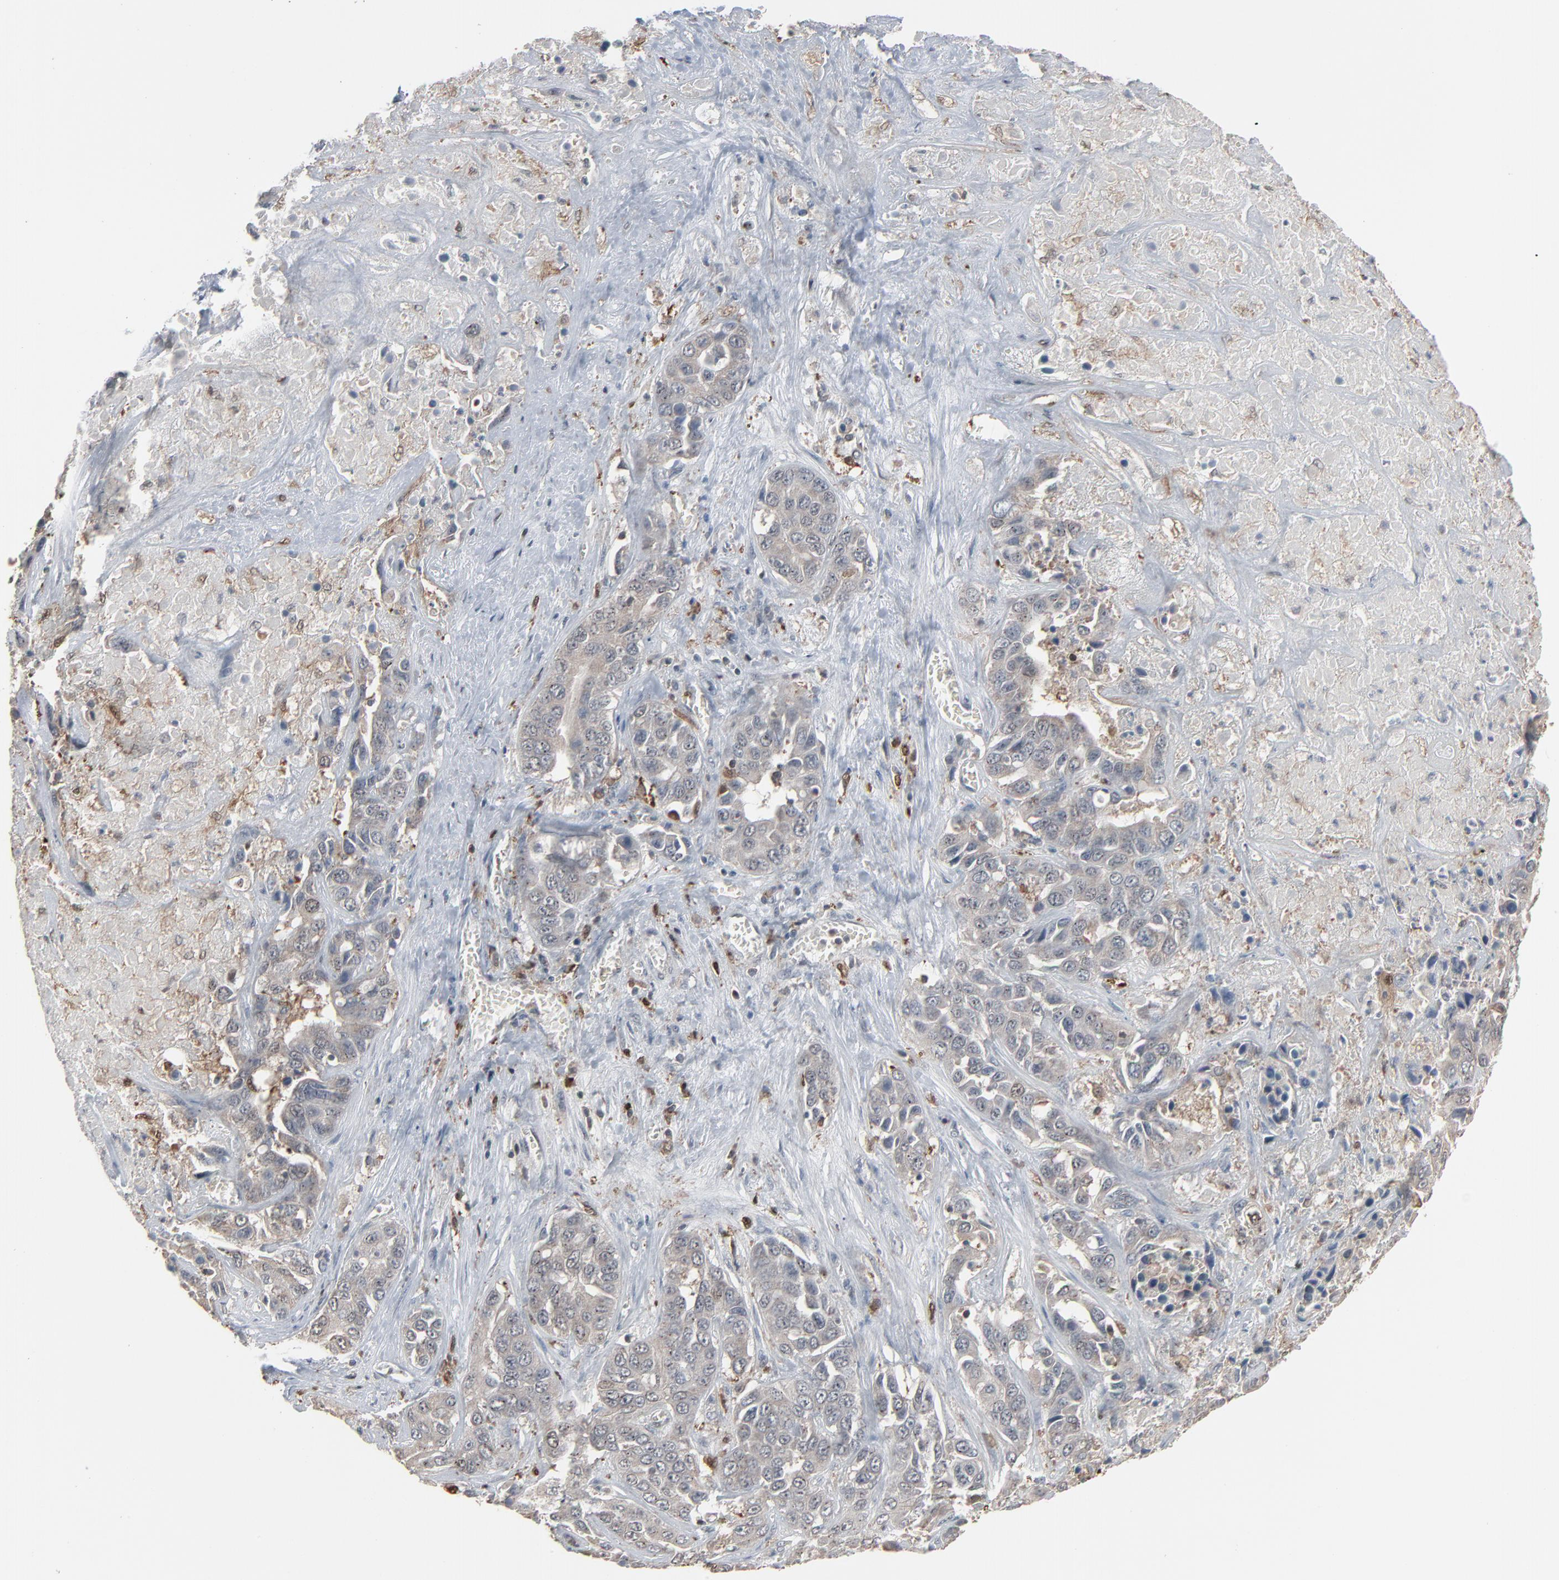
{"staining": {"intensity": "negative", "quantity": "none", "location": "none"}, "tissue": "liver cancer", "cell_type": "Tumor cells", "image_type": "cancer", "snomed": [{"axis": "morphology", "description": "Cholangiocarcinoma"}, {"axis": "topography", "description": "Liver"}], "caption": "An immunohistochemistry photomicrograph of liver cancer is shown. There is no staining in tumor cells of liver cancer.", "gene": "DOCK8", "patient": {"sex": "female", "age": 52}}